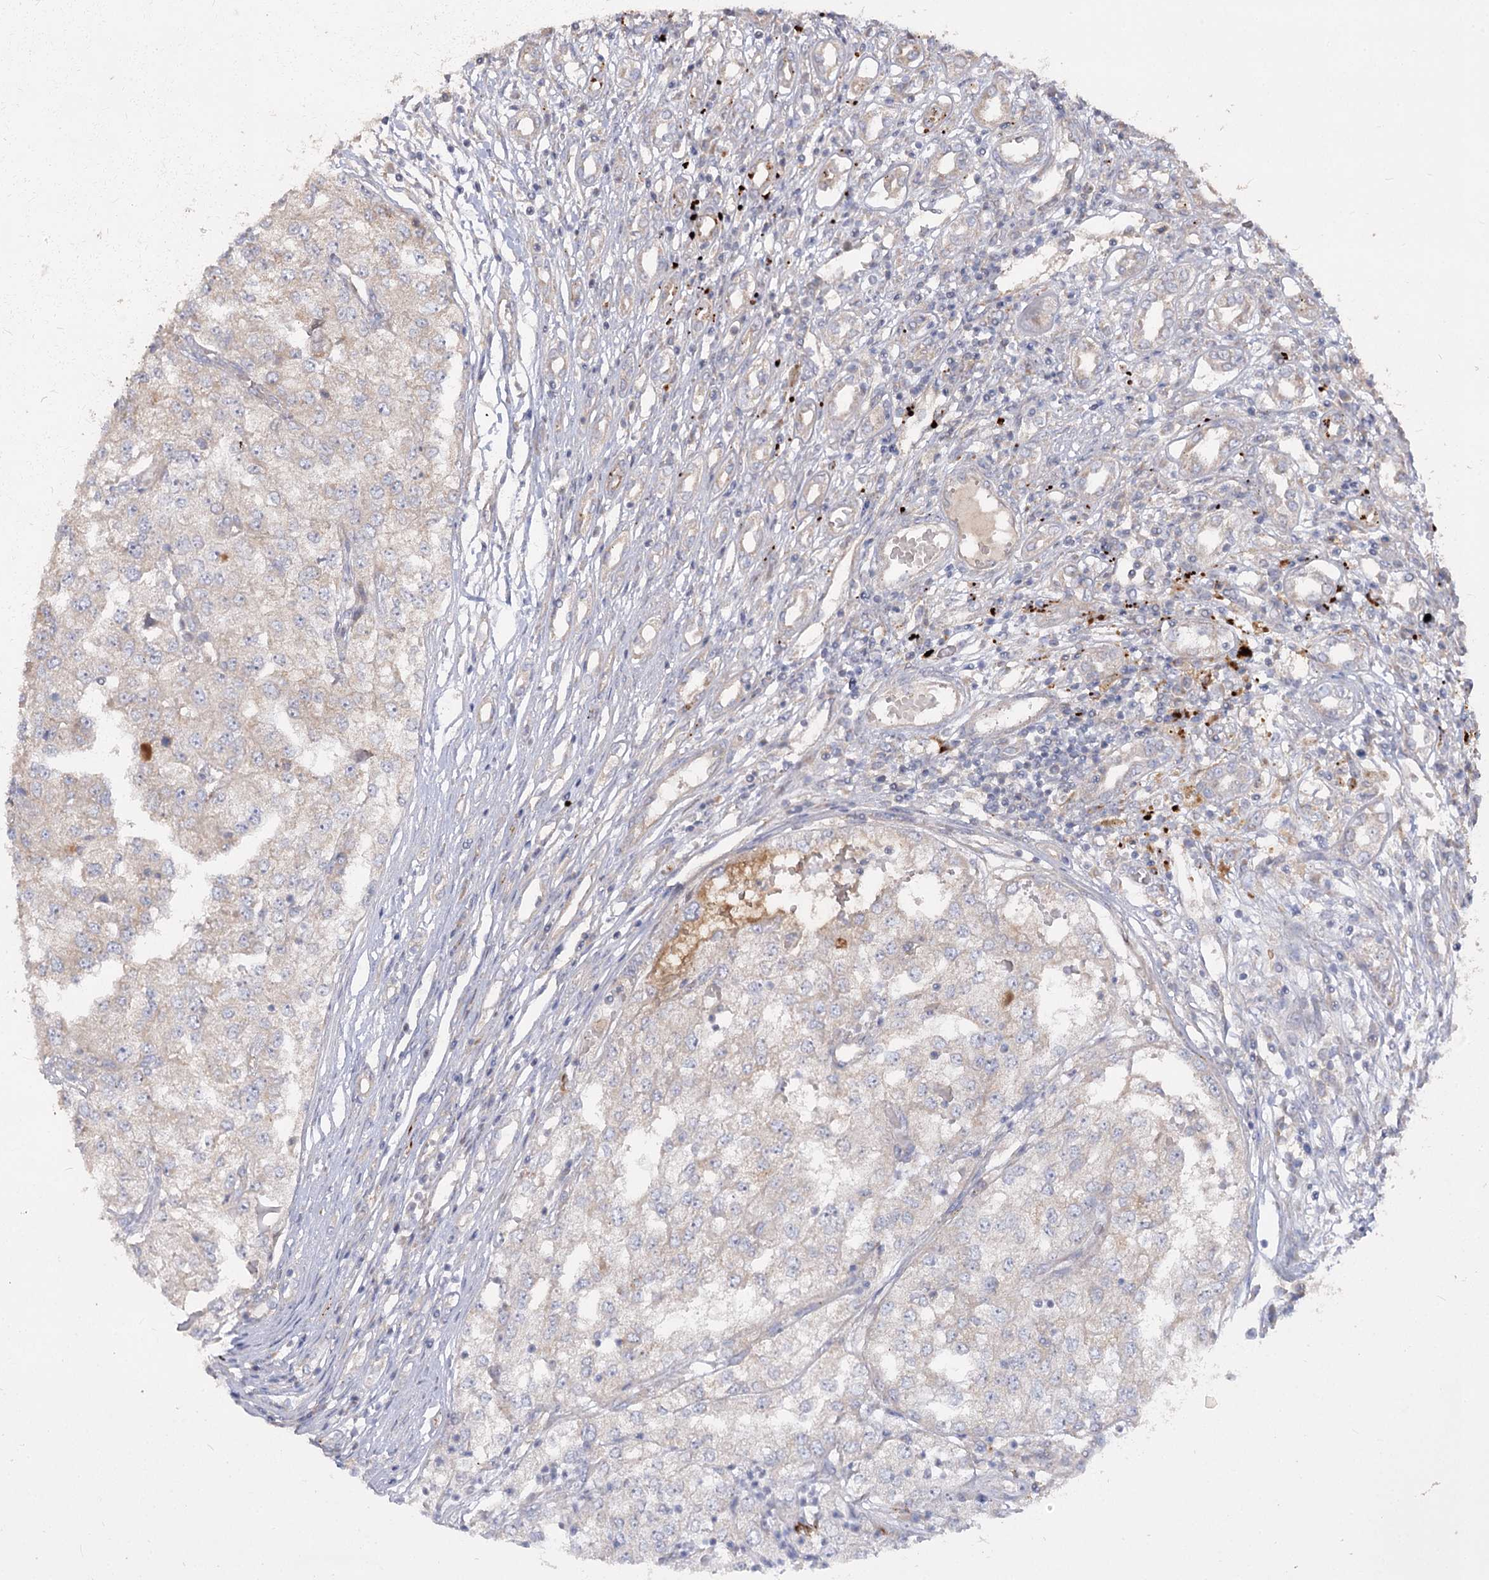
{"staining": {"intensity": "negative", "quantity": "none", "location": "none"}, "tissue": "renal cancer", "cell_type": "Tumor cells", "image_type": "cancer", "snomed": [{"axis": "morphology", "description": "Adenocarcinoma, NOS"}, {"axis": "topography", "description": "Kidney"}], "caption": "Immunohistochemical staining of human adenocarcinoma (renal) shows no significant expression in tumor cells.", "gene": "RIN2", "patient": {"sex": "female", "age": 54}}